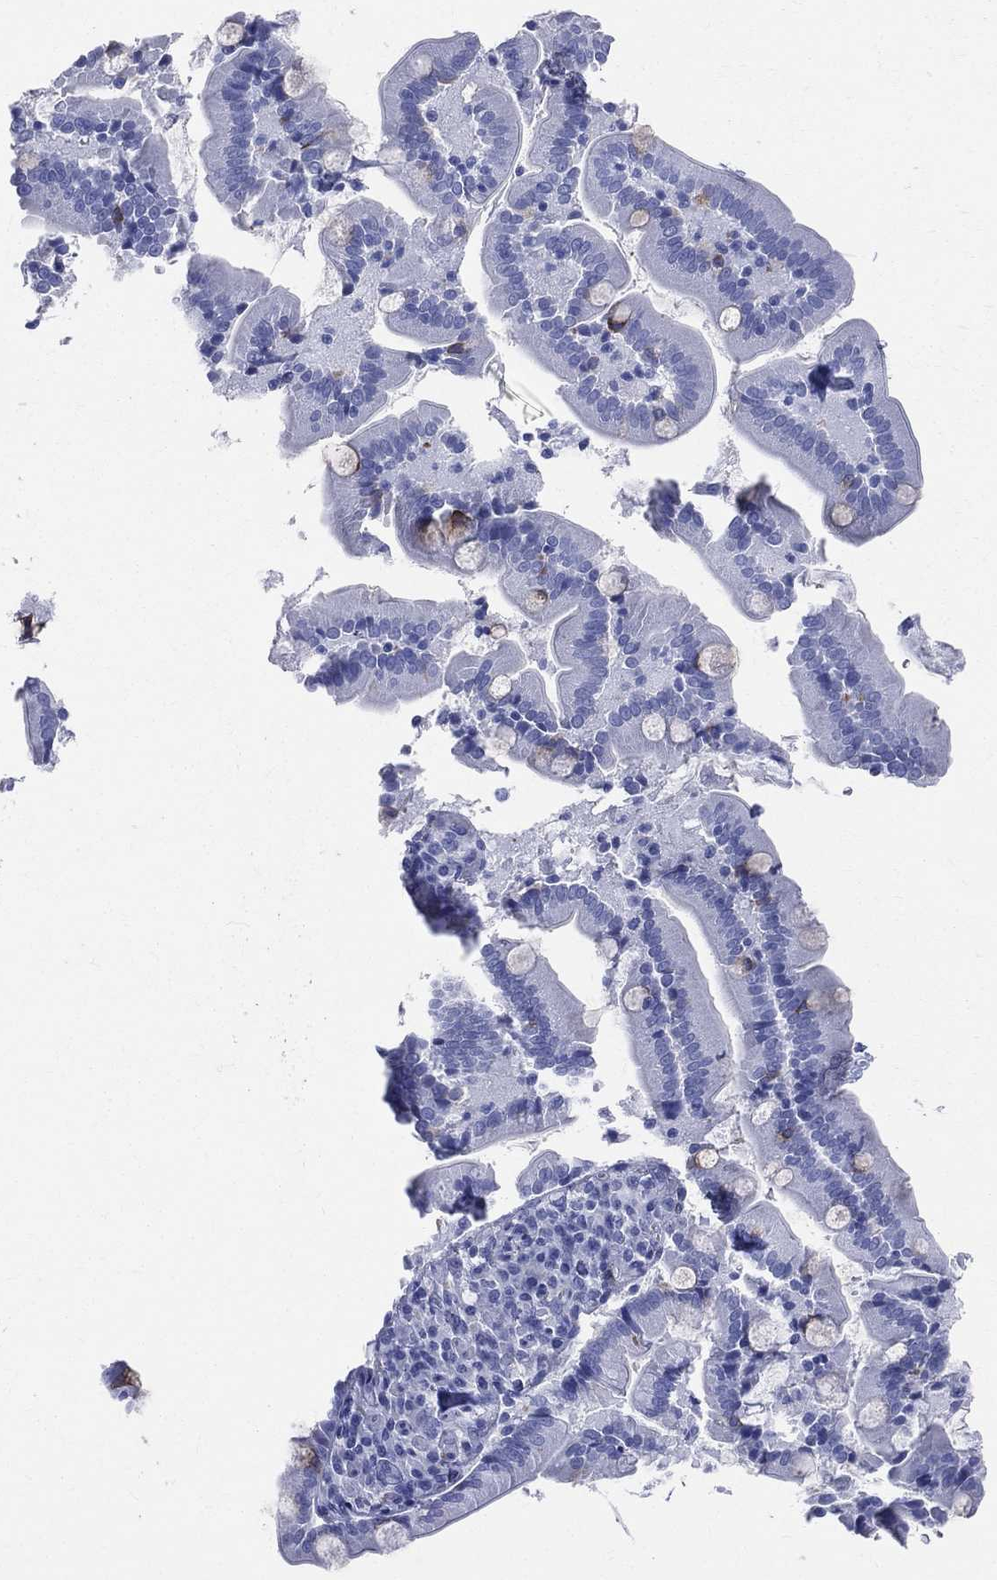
{"staining": {"intensity": "negative", "quantity": "none", "location": "none"}, "tissue": "adipose tissue", "cell_type": "Adipocytes", "image_type": "normal", "snomed": [{"axis": "morphology", "description": "Normal tissue, NOS"}, {"axis": "topography", "description": "Smooth muscle"}, {"axis": "topography", "description": "Duodenum"}, {"axis": "topography", "description": "Peripheral nerve tissue"}], "caption": "Immunohistochemistry (IHC) photomicrograph of normal adipose tissue: adipose tissue stained with DAB (3,3'-diaminobenzidine) exhibits no significant protein staining in adipocytes.", "gene": "SYP", "patient": {"sex": "female", "age": 61}}